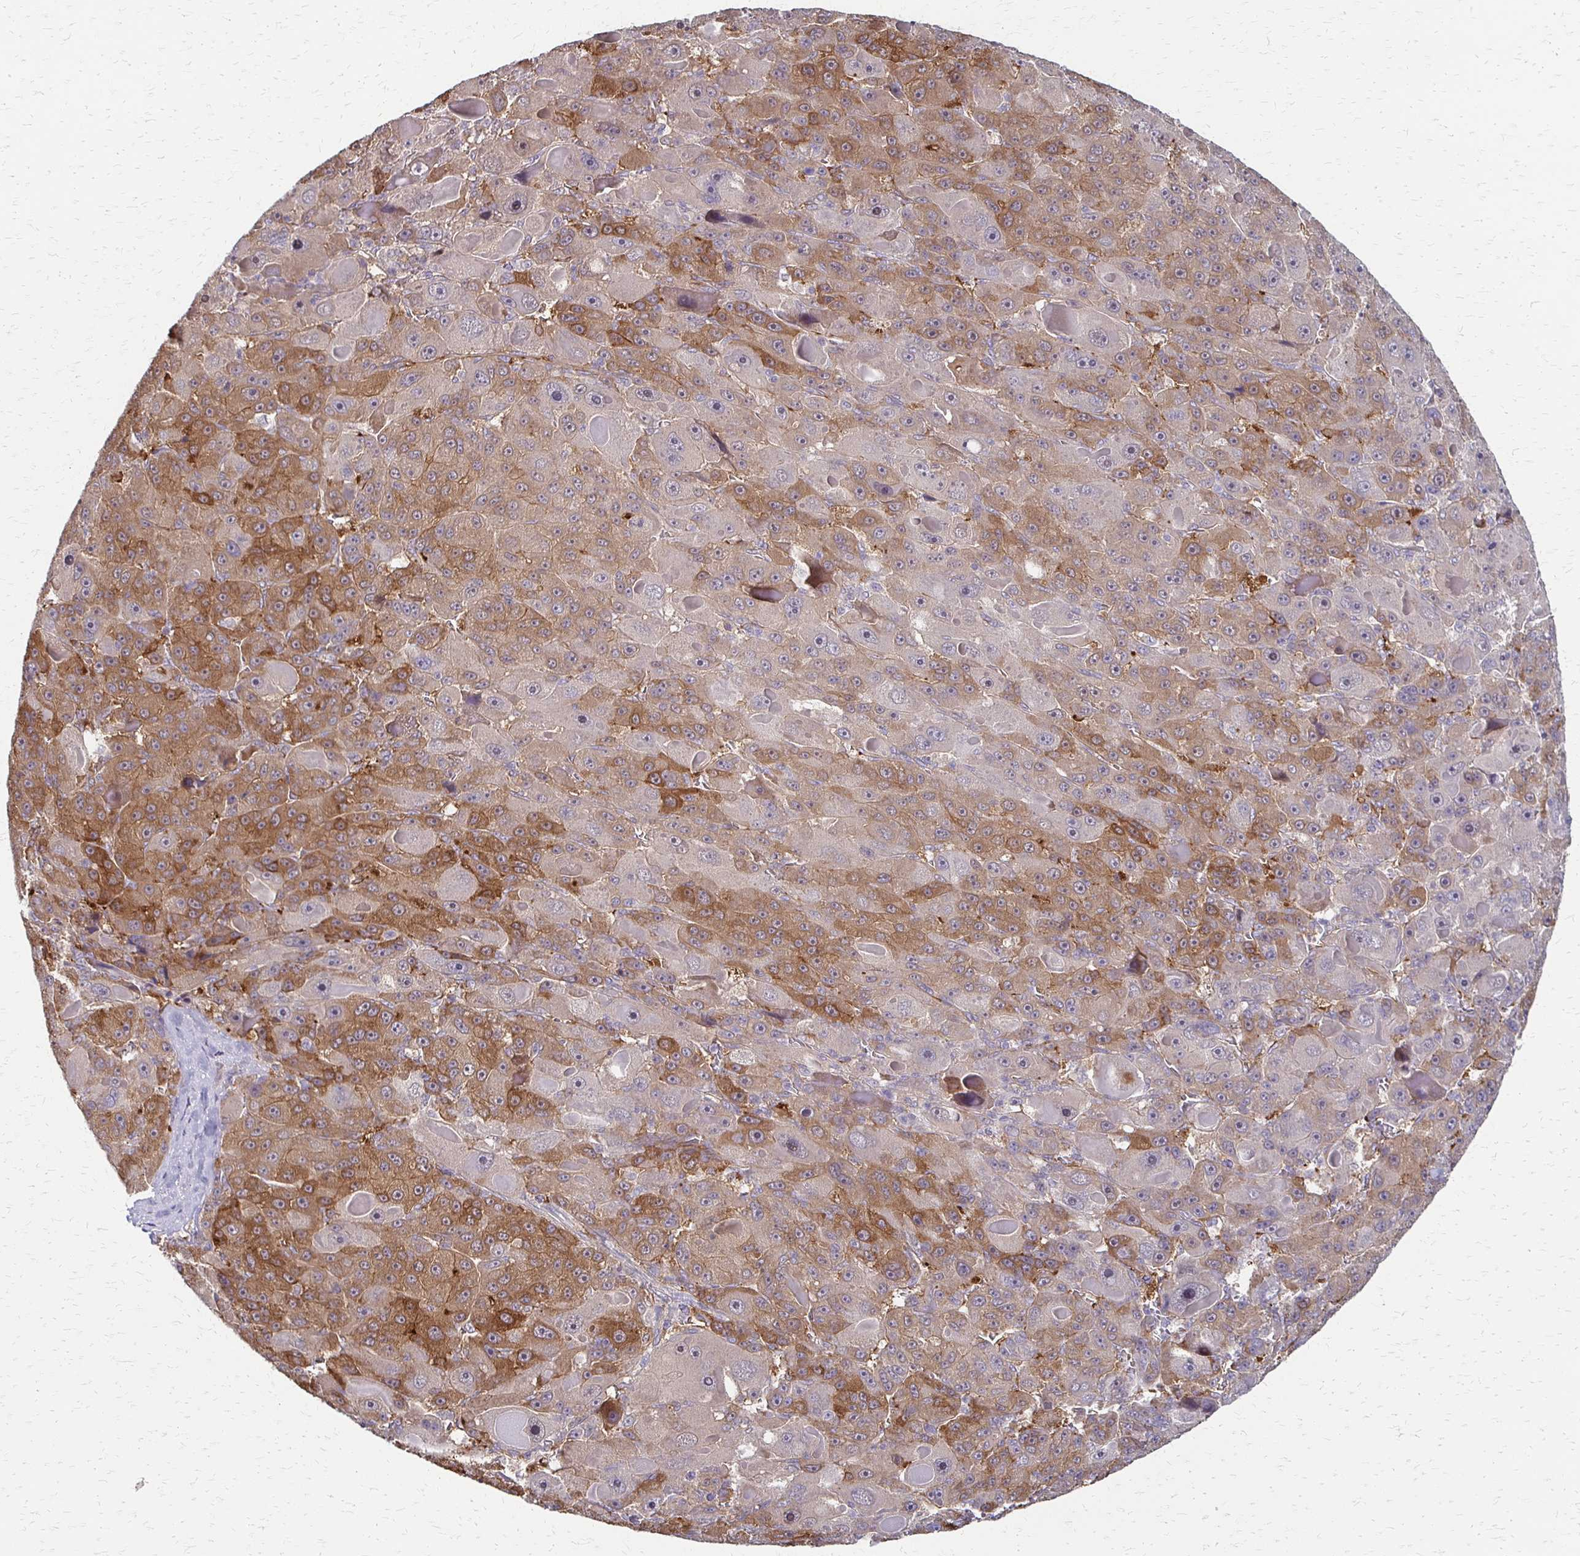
{"staining": {"intensity": "moderate", "quantity": "25%-75%", "location": "cytoplasmic/membranous"}, "tissue": "liver cancer", "cell_type": "Tumor cells", "image_type": "cancer", "snomed": [{"axis": "morphology", "description": "Carcinoma, Hepatocellular, NOS"}, {"axis": "topography", "description": "Liver"}], "caption": "This photomicrograph shows liver cancer stained with immunohistochemistry to label a protein in brown. The cytoplasmic/membranous of tumor cells show moderate positivity for the protein. Nuclei are counter-stained blue.", "gene": "CFL2", "patient": {"sex": "male", "age": 76}}